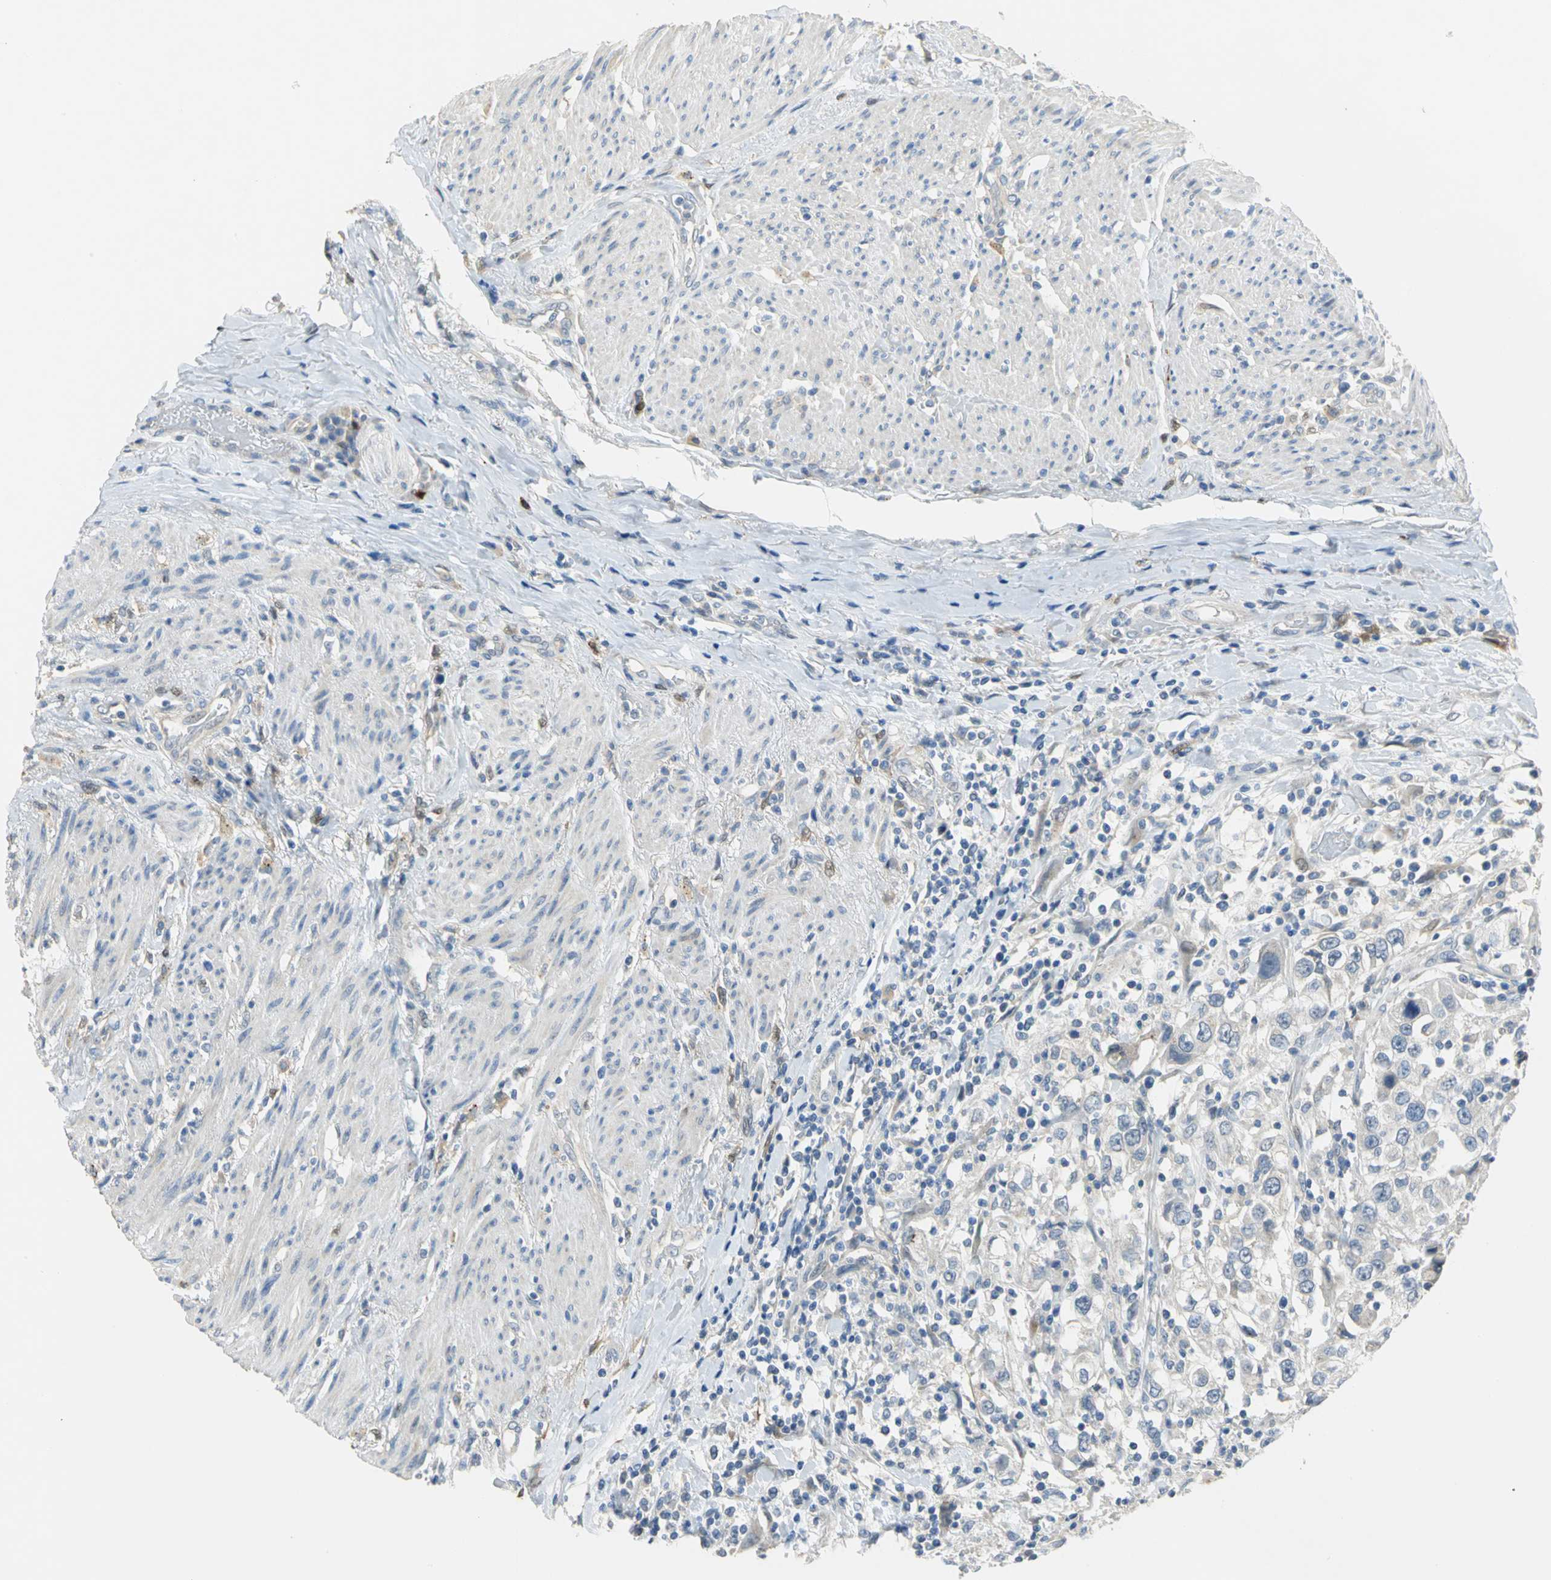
{"staining": {"intensity": "negative", "quantity": "none", "location": "none"}, "tissue": "urothelial cancer", "cell_type": "Tumor cells", "image_type": "cancer", "snomed": [{"axis": "morphology", "description": "Urothelial carcinoma, High grade"}, {"axis": "topography", "description": "Urinary bladder"}], "caption": "Histopathology image shows no protein positivity in tumor cells of urothelial carcinoma (high-grade) tissue.", "gene": "IL17RB", "patient": {"sex": "female", "age": 80}}